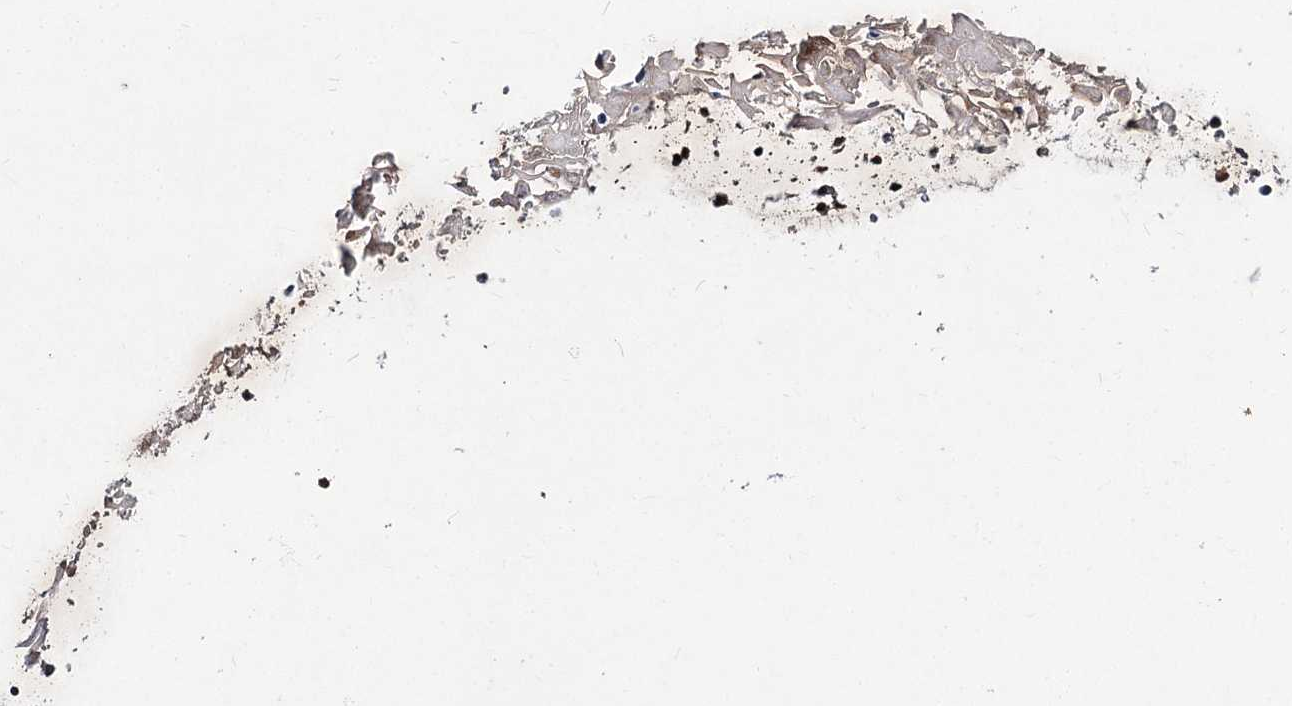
{"staining": {"intensity": "weak", "quantity": ">75%", "location": "cytoplasmic/membranous"}, "tissue": "adipose tissue", "cell_type": "Adipocytes", "image_type": "normal", "snomed": [{"axis": "morphology", "description": "Normal tissue, NOS"}, {"axis": "topography", "description": "Lymph node"}, {"axis": "topography", "description": "Cartilage tissue"}, {"axis": "topography", "description": "Bronchus"}], "caption": "Adipose tissue stained with DAB (3,3'-diaminobenzidine) IHC exhibits low levels of weak cytoplasmic/membranous positivity in approximately >75% of adipocytes.", "gene": "ME3", "patient": {"sex": "male", "age": 63}}